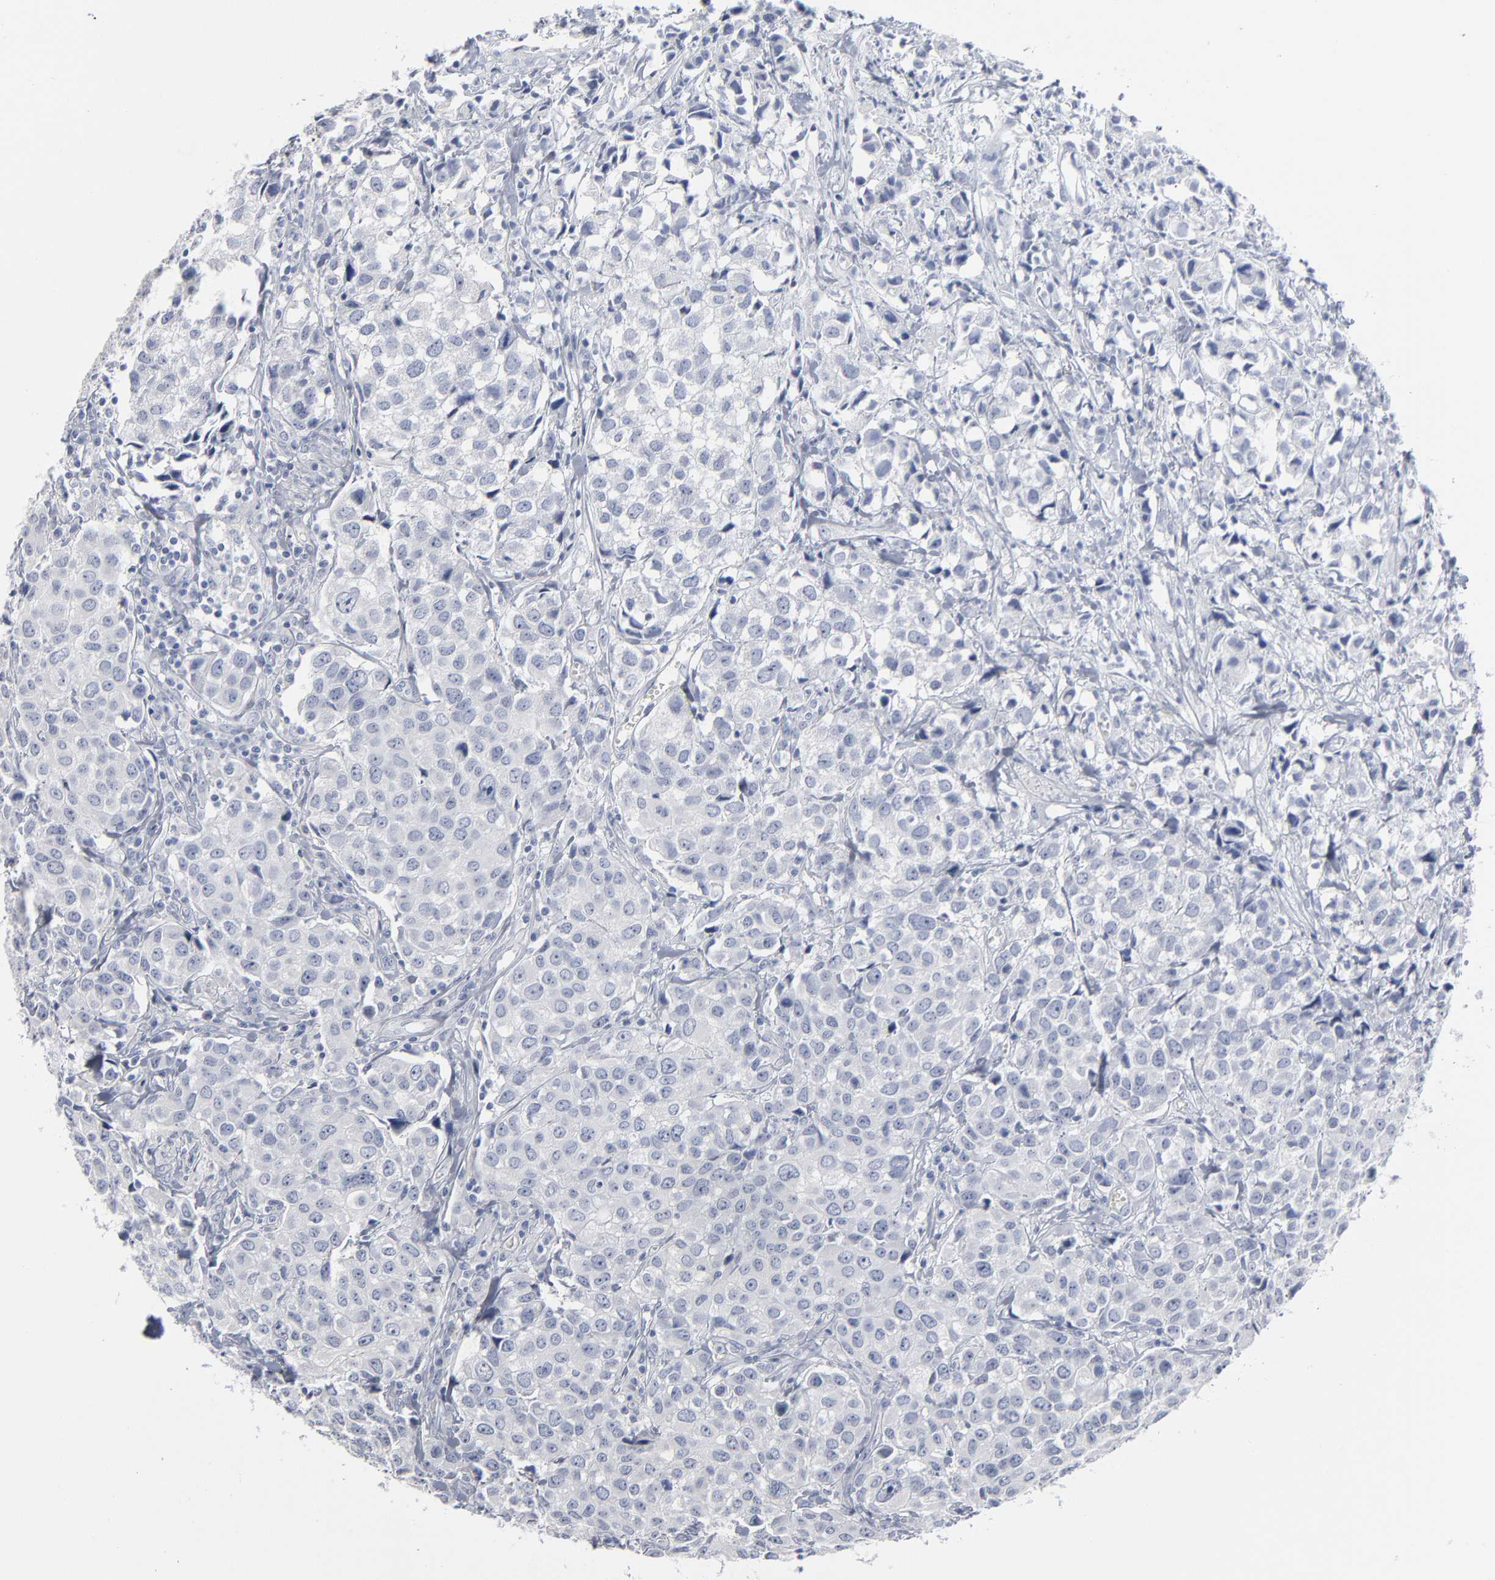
{"staining": {"intensity": "negative", "quantity": "none", "location": "none"}, "tissue": "urothelial cancer", "cell_type": "Tumor cells", "image_type": "cancer", "snomed": [{"axis": "morphology", "description": "Urothelial carcinoma, High grade"}, {"axis": "topography", "description": "Urinary bladder"}], "caption": "DAB immunohistochemical staining of human urothelial cancer reveals no significant positivity in tumor cells.", "gene": "PAGE1", "patient": {"sex": "female", "age": 75}}